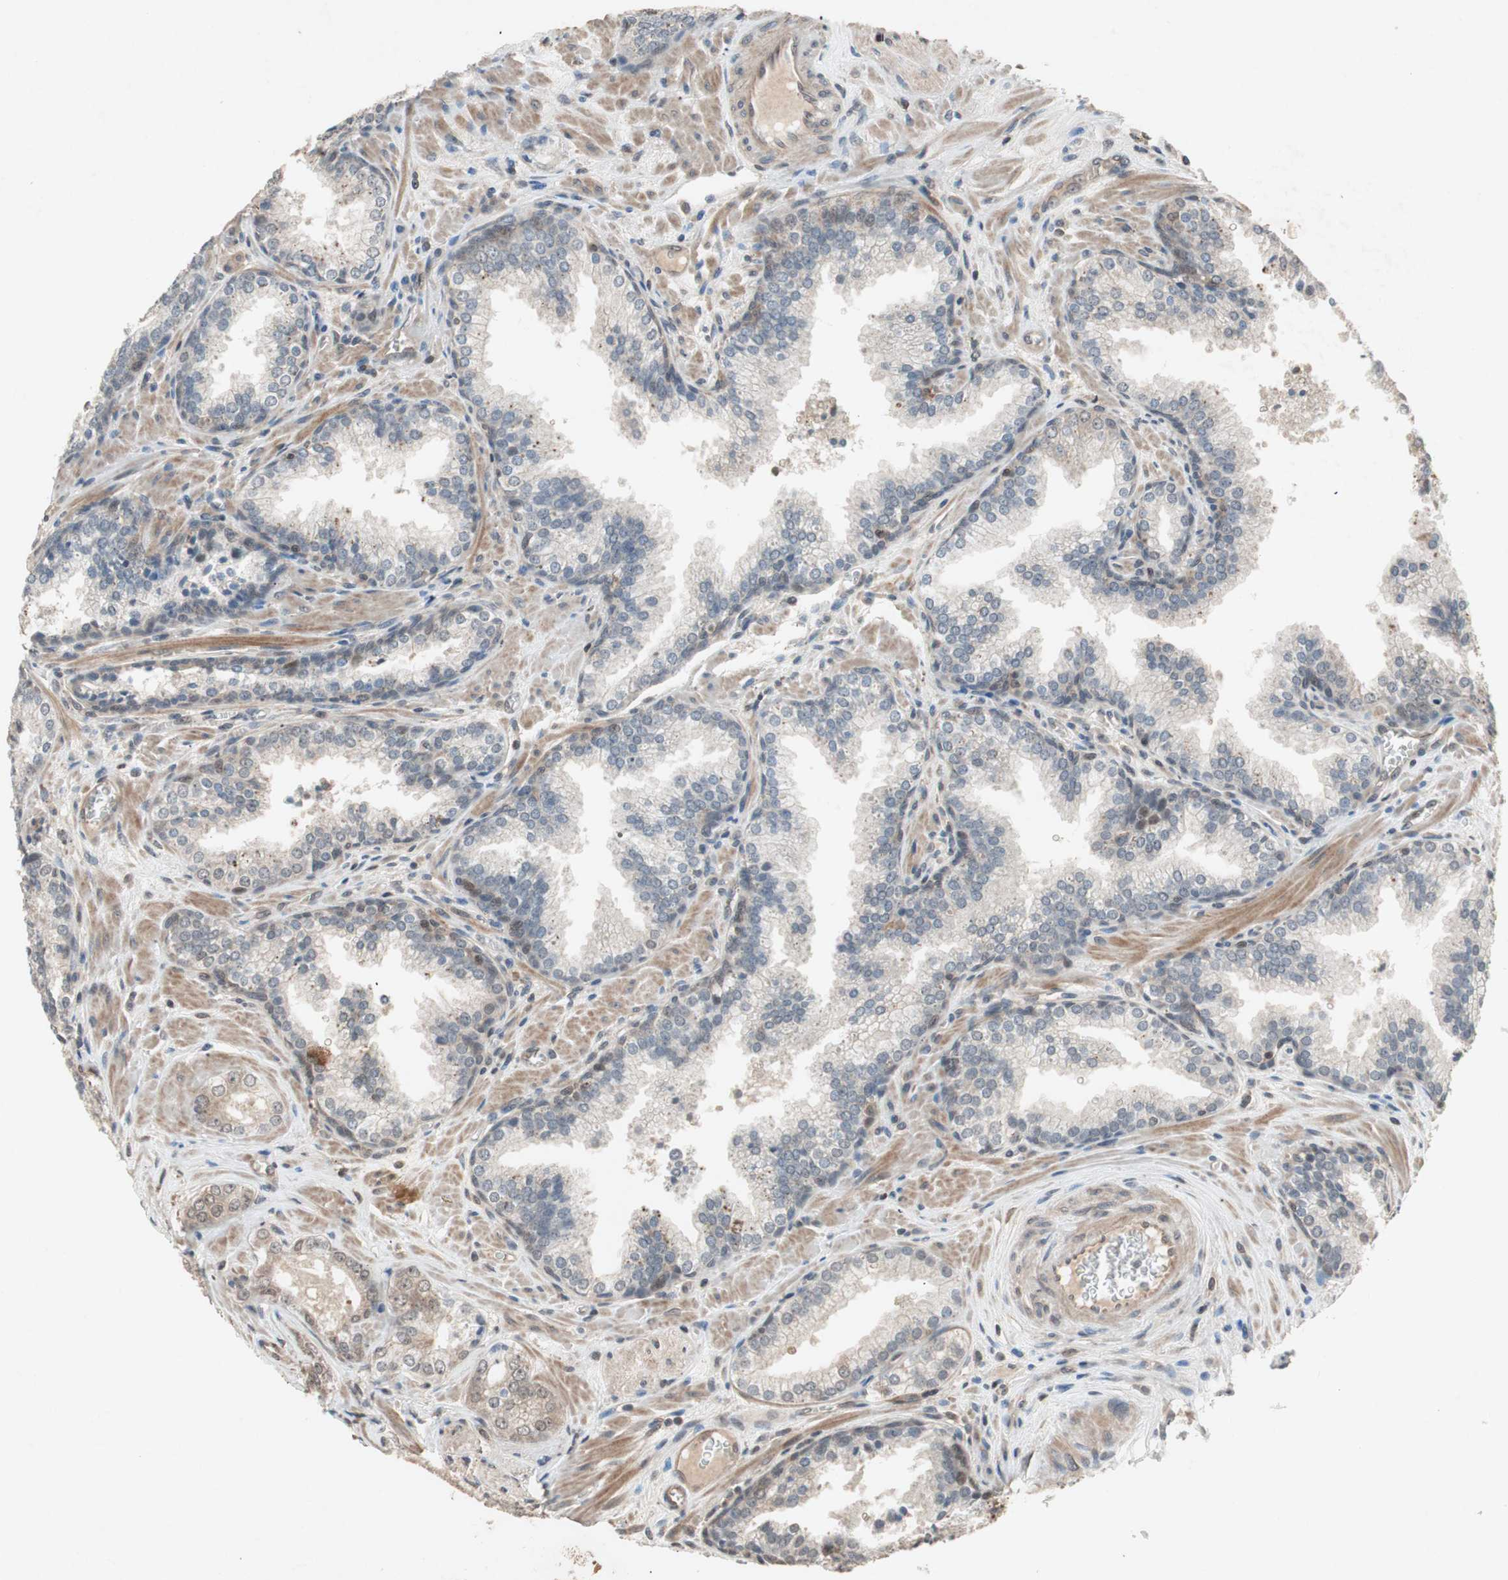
{"staining": {"intensity": "weak", "quantity": "<25%", "location": "cytoplasmic/membranous"}, "tissue": "prostate cancer", "cell_type": "Tumor cells", "image_type": "cancer", "snomed": [{"axis": "morphology", "description": "Adenocarcinoma, Low grade"}, {"axis": "topography", "description": "Prostate"}], "caption": "Human low-grade adenocarcinoma (prostate) stained for a protein using immunohistochemistry (IHC) reveals no expression in tumor cells.", "gene": "GART", "patient": {"sex": "male", "age": 60}}